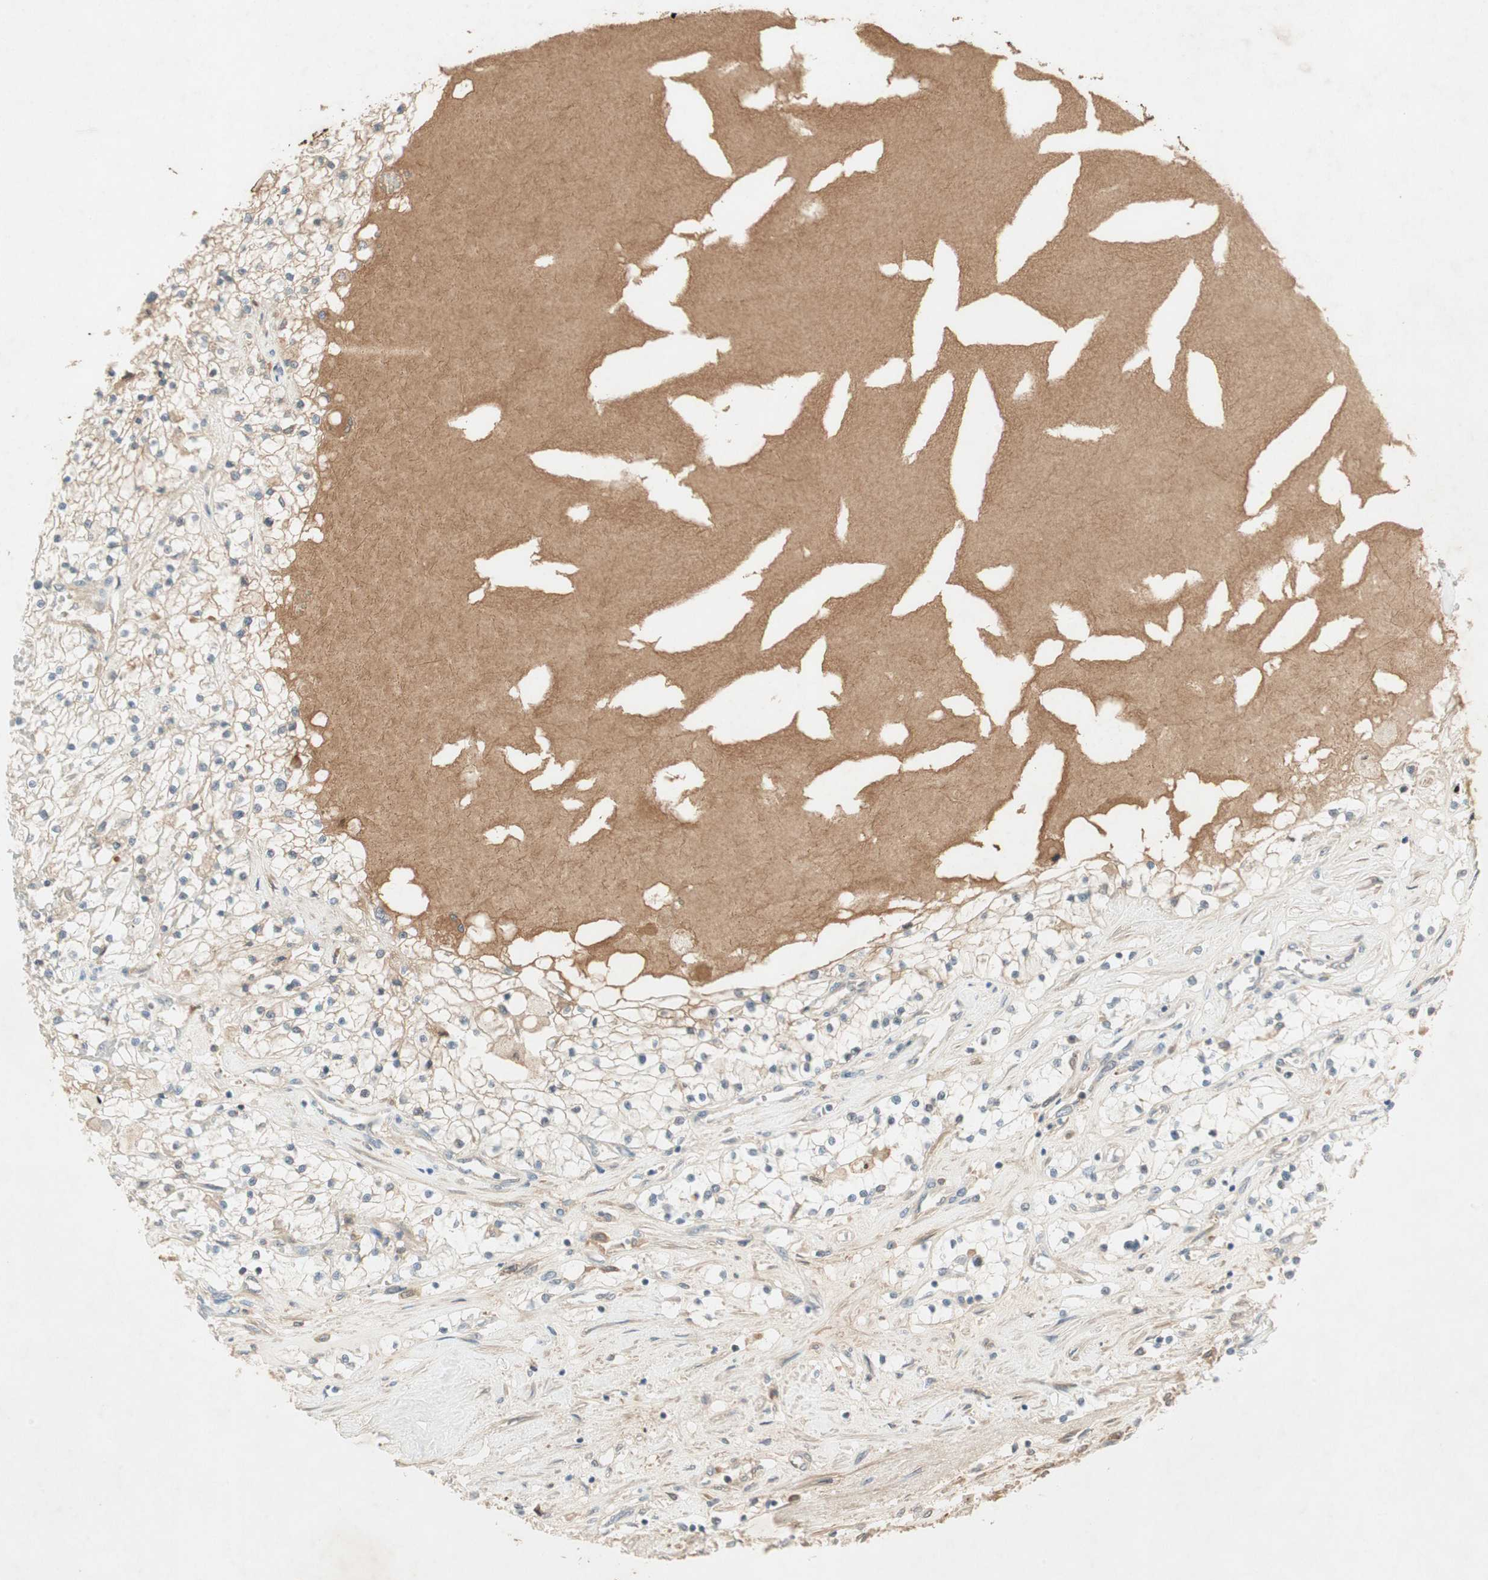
{"staining": {"intensity": "negative", "quantity": "none", "location": "none"}, "tissue": "renal cancer", "cell_type": "Tumor cells", "image_type": "cancer", "snomed": [{"axis": "morphology", "description": "Adenocarcinoma, NOS"}, {"axis": "topography", "description": "Kidney"}], "caption": "Tumor cells are negative for brown protein staining in renal cancer (adenocarcinoma).", "gene": "RNGTT", "patient": {"sex": "male", "age": 68}}